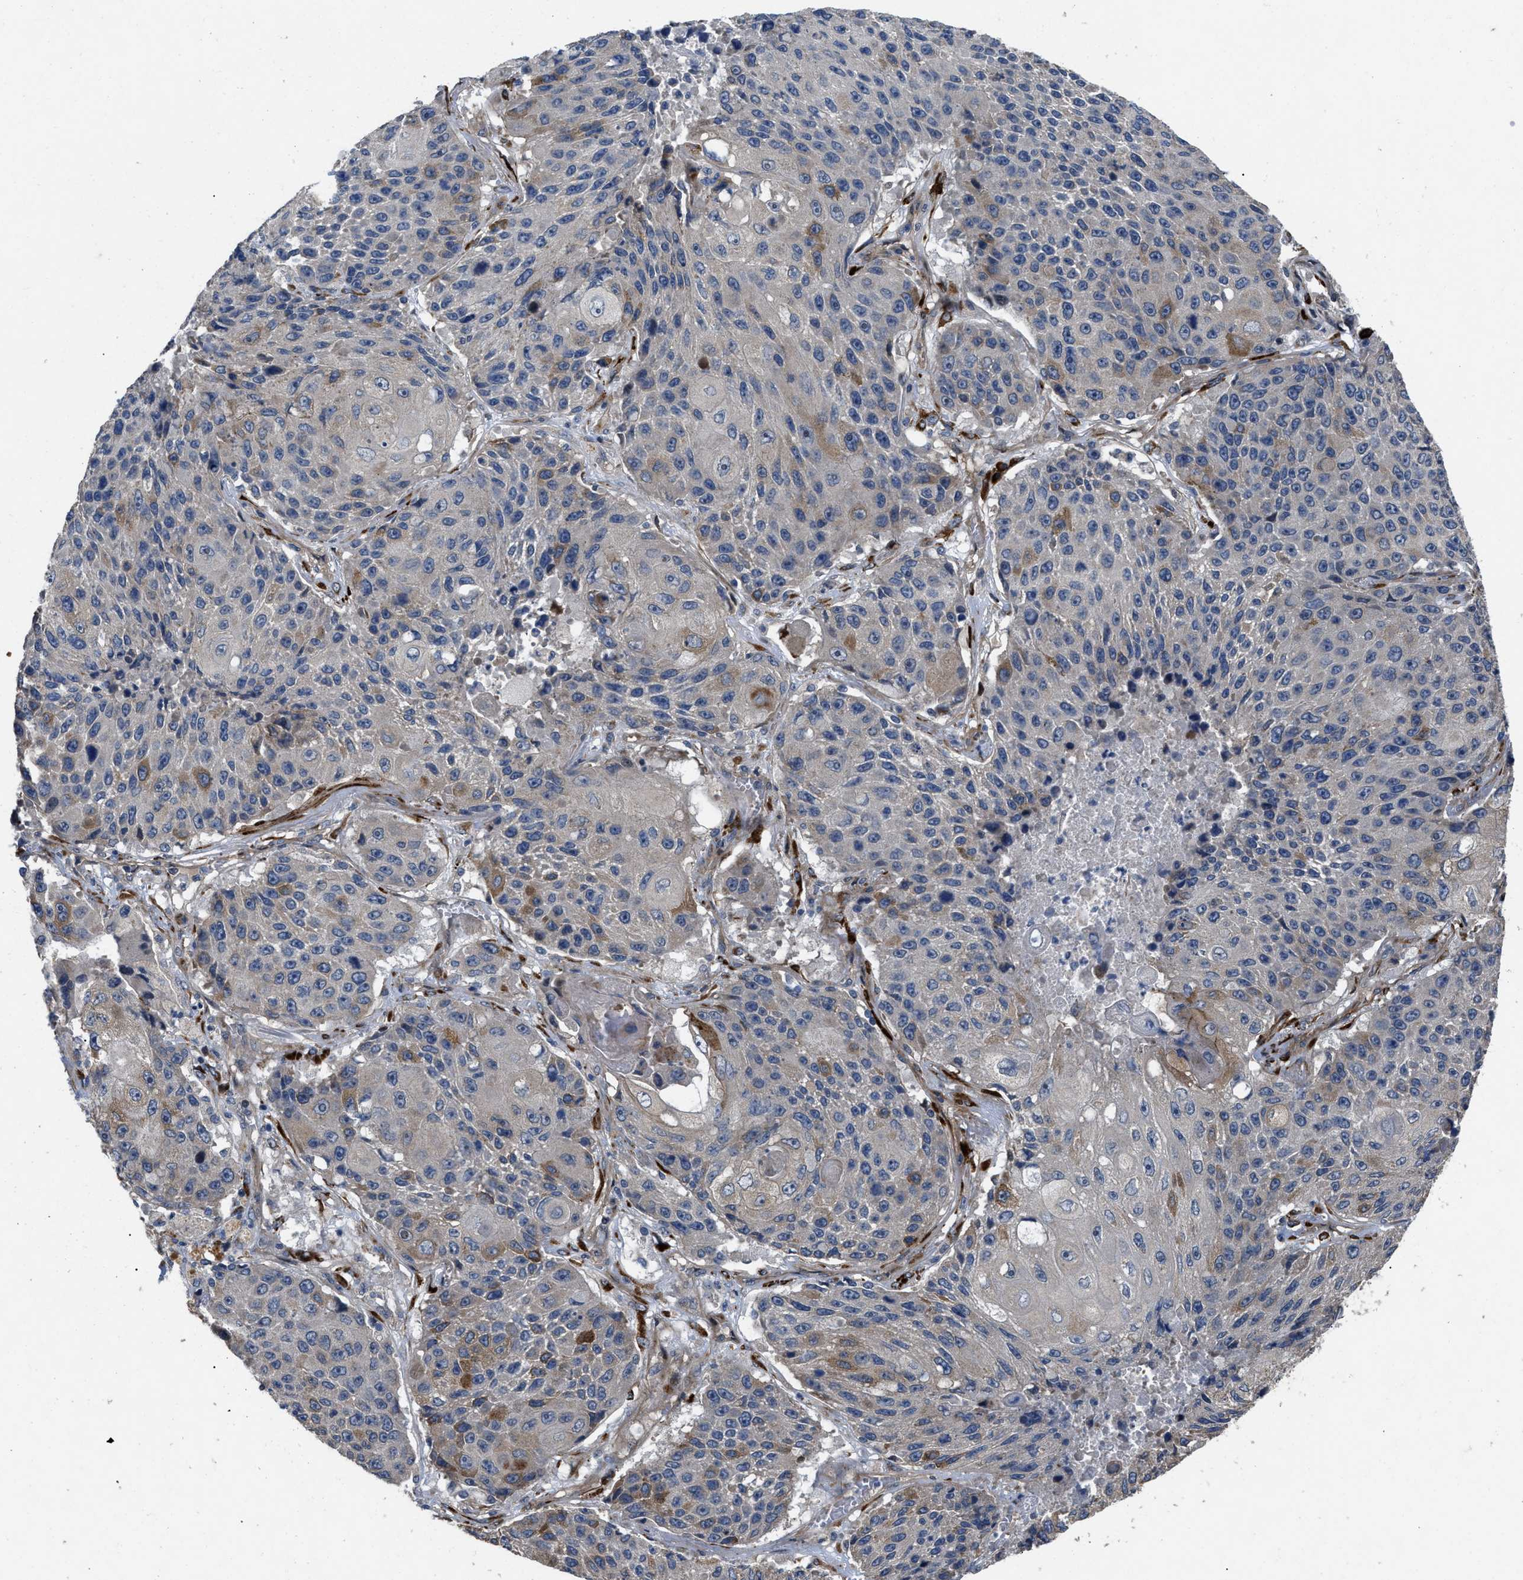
{"staining": {"intensity": "moderate", "quantity": "<25%", "location": "cytoplasmic/membranous"}, "tissue": "lung cancer", "cell_type": "Tumor cells", "image_type": "cancer", "snomed": [{"axis": "morphology", "description": "Squamous cell carcinoma, NOS"}, {"axis": "topography", "description": "Lung"}], "caption": "Immunohistochemical staining of squamous cell carcinoma (lung) demonstrates moderate cytoplasmic/membranous protein positivity in about <25% of tumor cells.", "gene": "HSPA12B", "patient": {"sex": "male", "age": 61}}